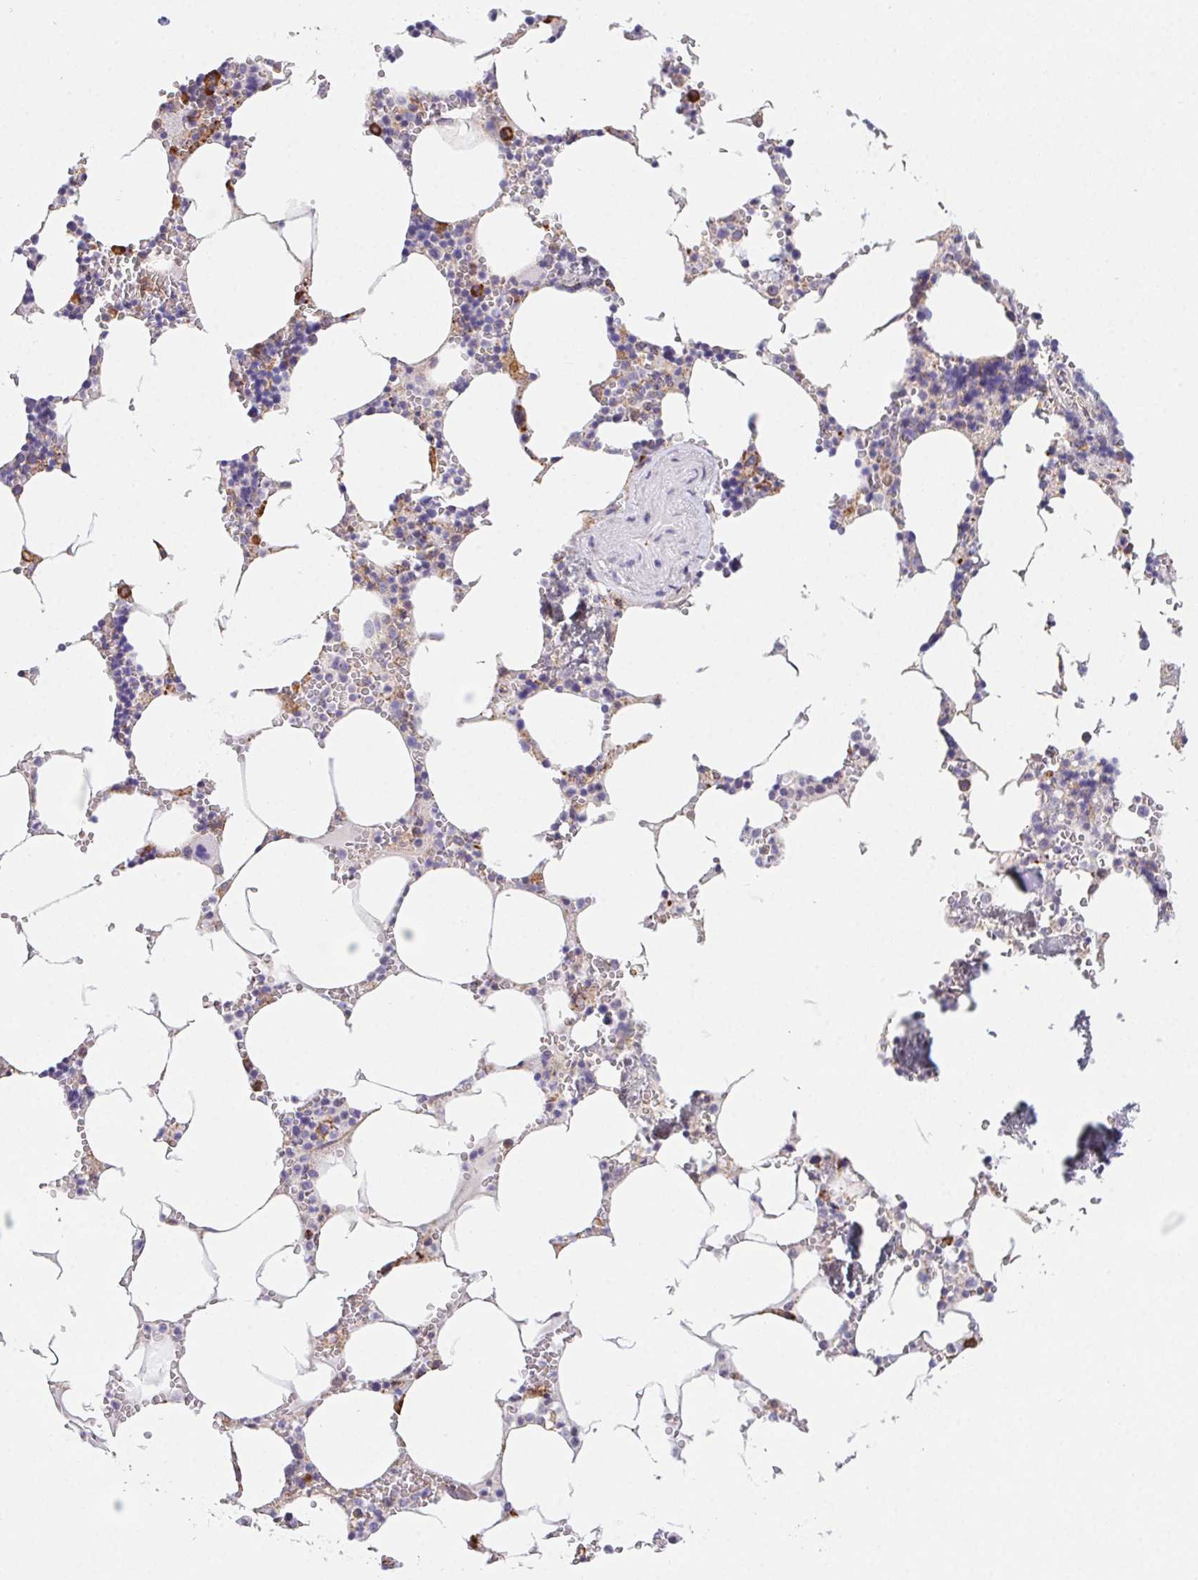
{"staining": {"intensity": "strong", "quantity": "<25%", "location": "cytoplasmic/membranous"}, "tissue": "bone marrow", "cell_type": "Hematopoietic cells", "image_type": "normal", "snomed": [{"axis": "morphology", "description": "Normal tissue, NOS"}, {"axis": "topography", "description": "Bone marrow"}], "caption": "The image demonstrates a brown stain indicating the presence of a protein in the cytoplasmic/membranous of hematopoietic cells in bone marrow.", "gene": "ADAM8", "patient": {"sex": "male", "age": 54}}